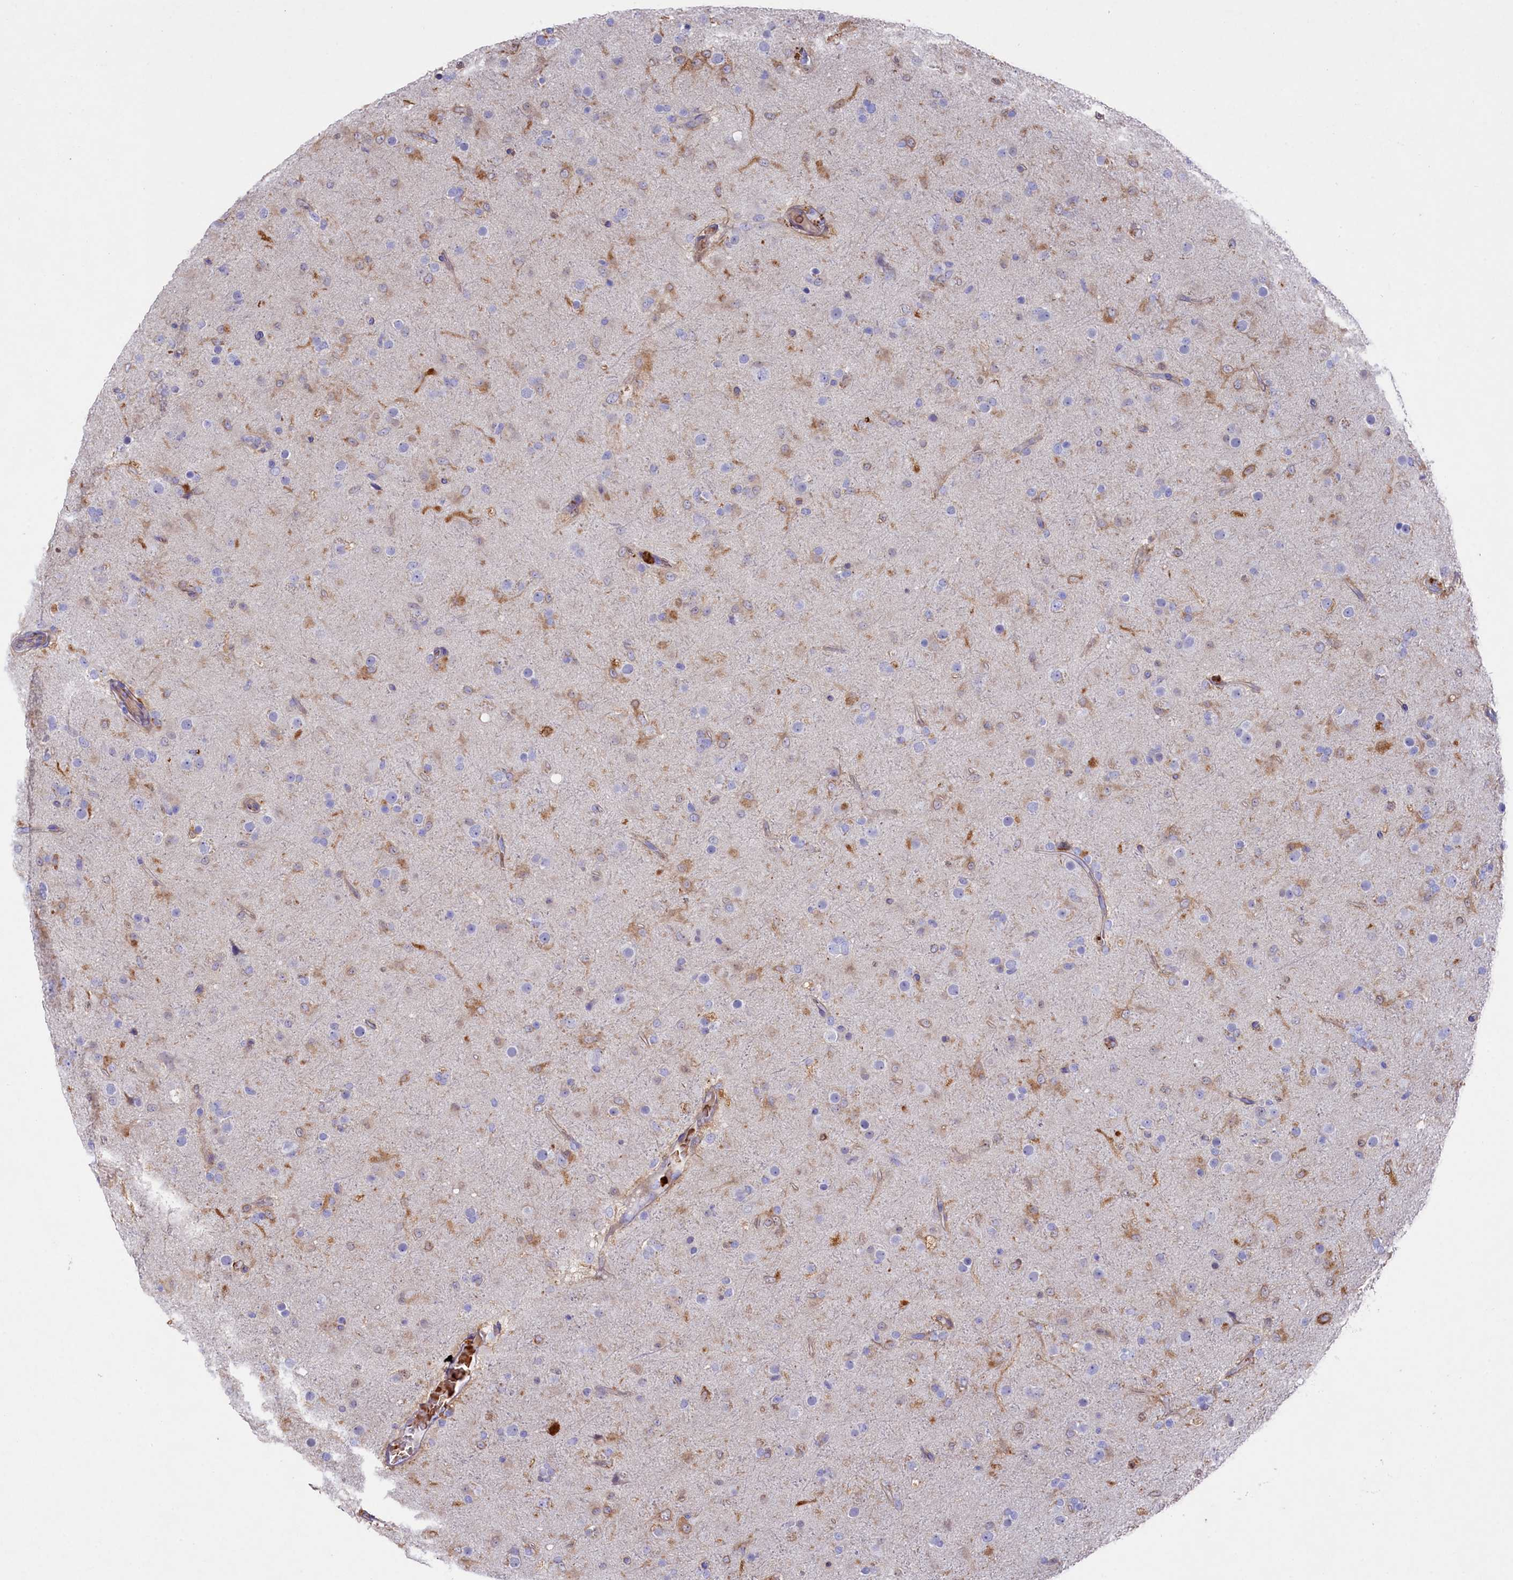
{"staining": {"intensity": "negative", "quantity": "none", "location": "none"}, "tissue": "glioma", "cell_type": "Tumor cells", "image_type": "cancer", "snomed": [{"axis": "morphology", "description": "Glioma, malignant, Low grade"}, {"axis": "topography", "description": "Brain"}], "caption": "Glioma was stained to show a protein in brown. There is no significant staining in tumor cells. Nuclei are stained in blue.", "gene": "LHFPL4", "patient": {"sex": "male", "age": 65}}